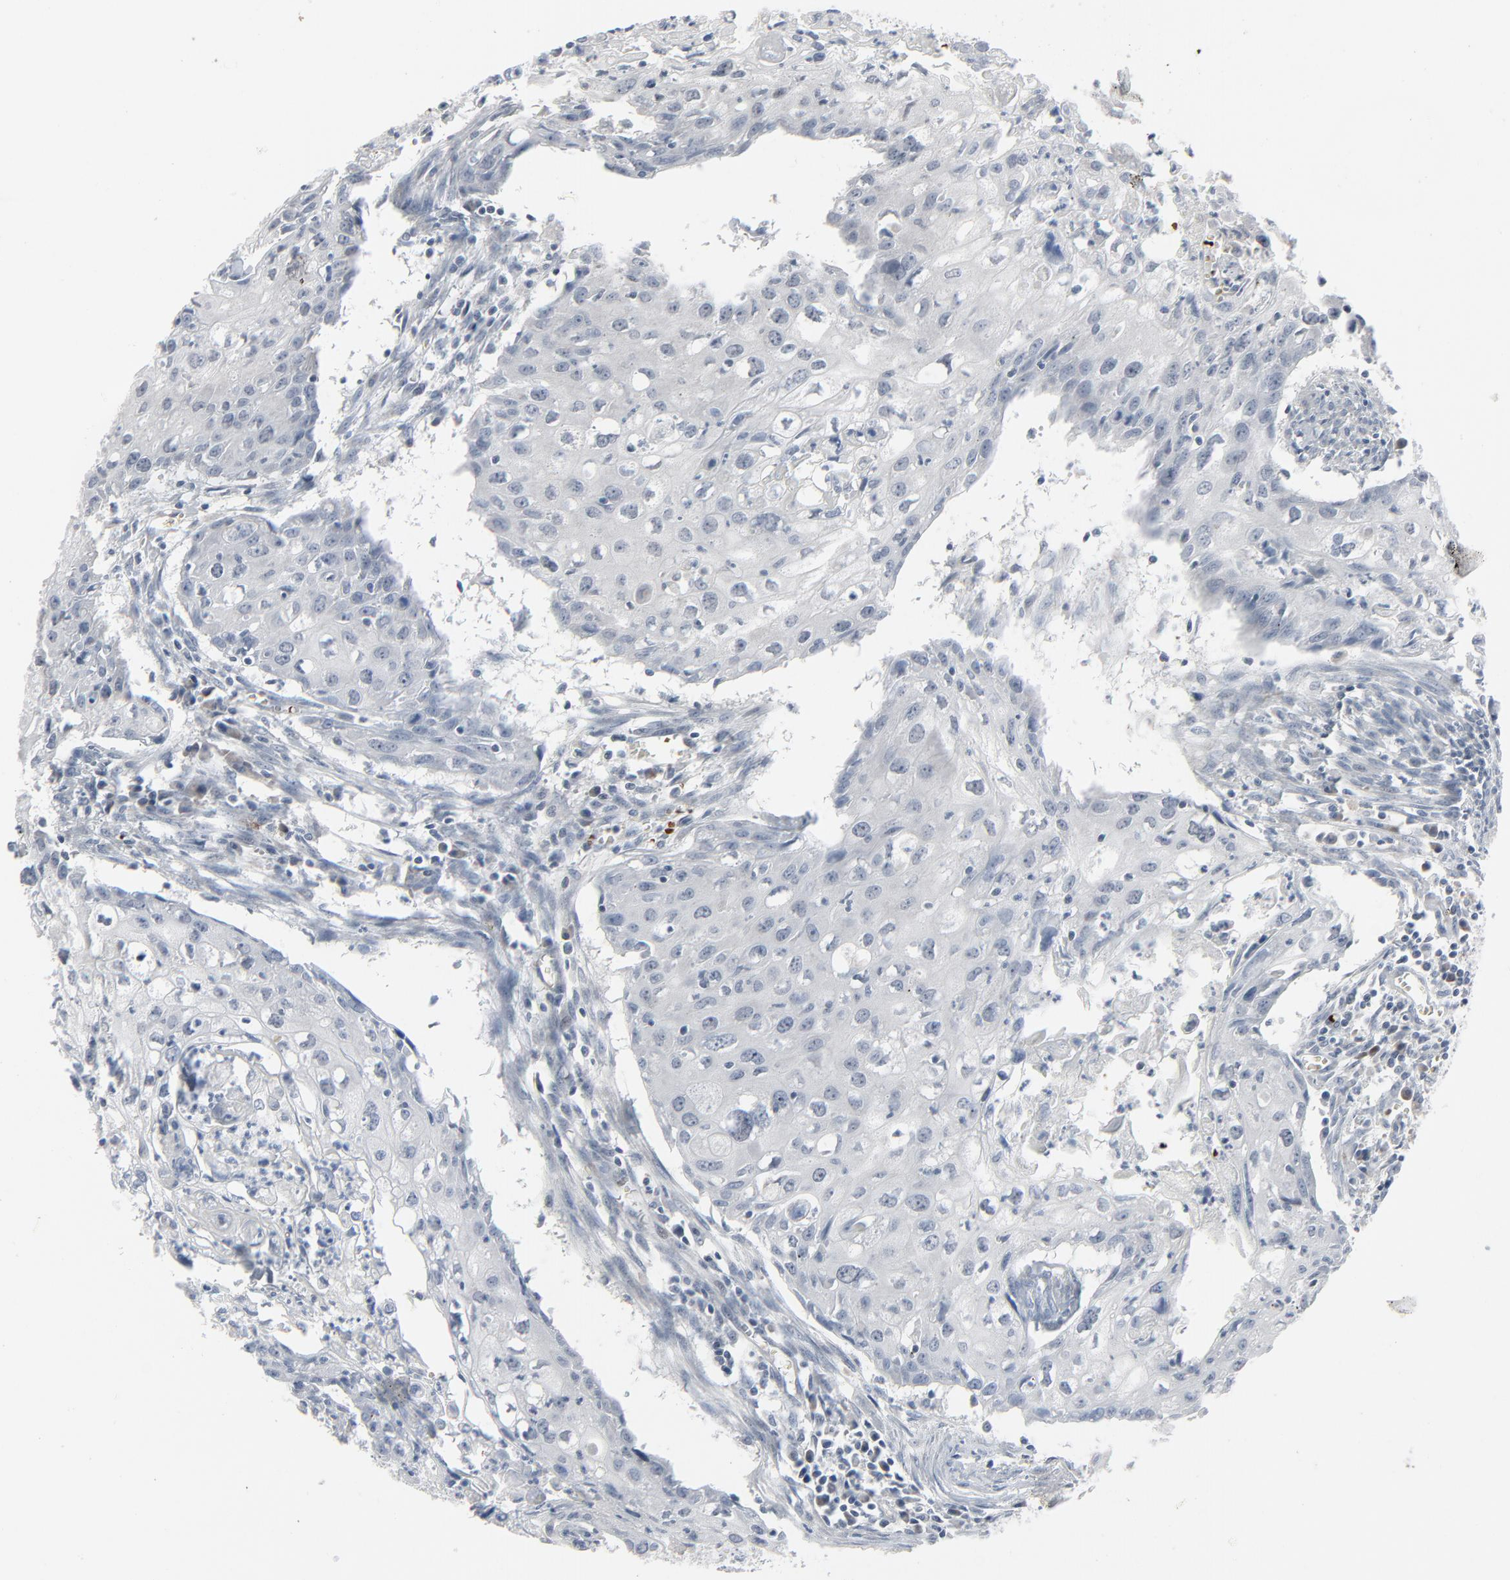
{"staining": {"intensity": "negative", "quantity": "none", "location": "none"}, "tissue": "urothelial cancer", "cell_type": "Tumor cells", "image_type": "cancer", "snomed": [{"axis": "morphology", "description": "Urothelial carcinoma, High grade"}, {"axis": "topography", "description": "Urinary bladder"}], "caption": "Urothelial cancer was stained to show a protein in brown. There is no significant positivity in tumor cells.", "gene": "SAGE1", "patient": {"sex": "male", "age": 54}}